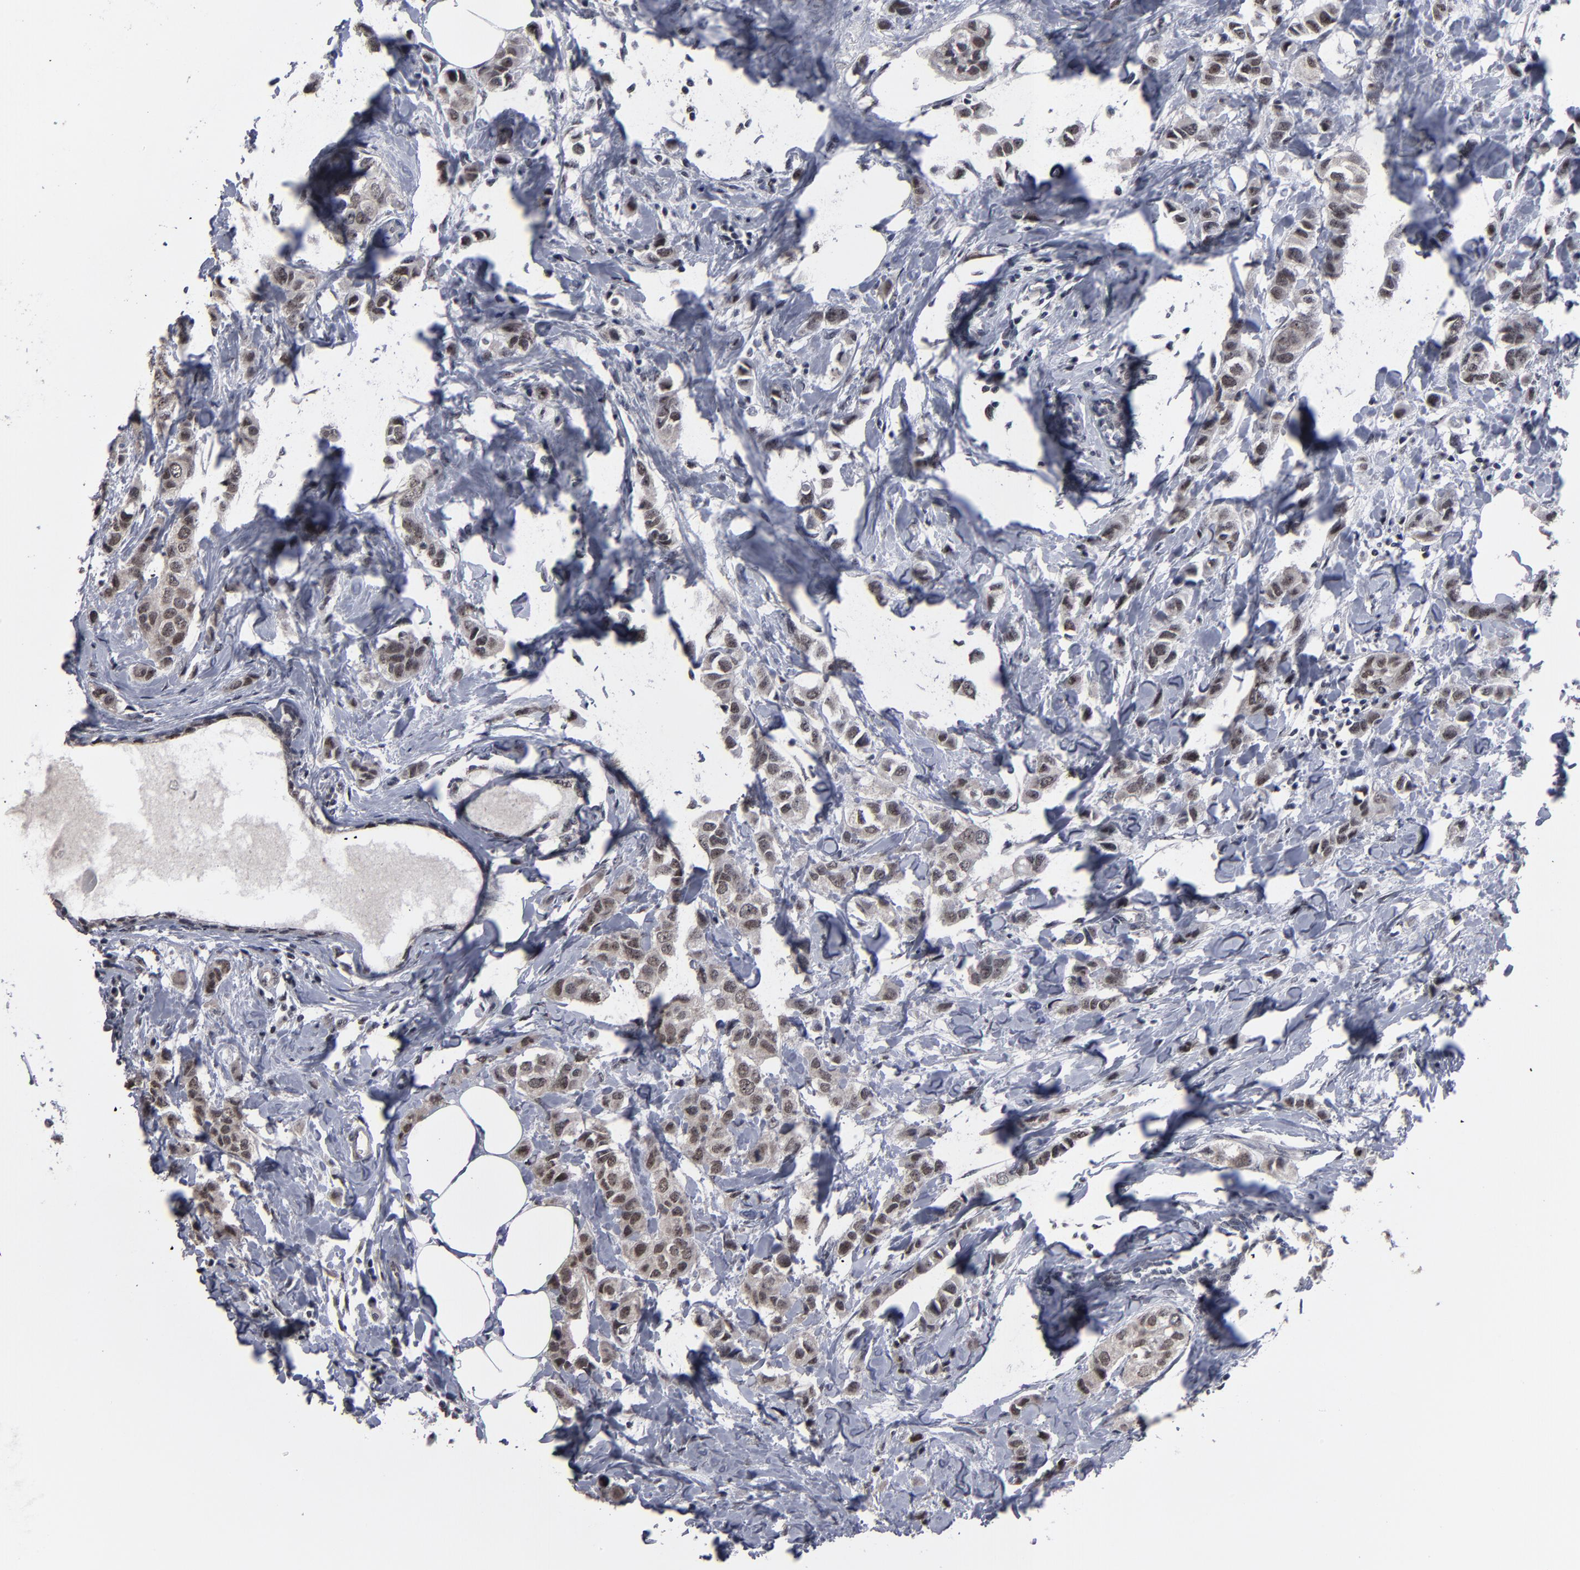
{"staining": {"intensity": "moderate", "quantity": "25%-75%", "location": "nuclear"}, "tissue": "breast cancer", "cell_type": "Tumor cells", "image_type": "cancer", "snomed": [{"axis": "morphology", "description": "Normal tissue, NOS"}, {"axis": "morphology", "description": "Duct carcinoma"}, {"axis": "topography", "description": "Breast"}], "caption": "Immunohistochemistry (IHC) histopathology image of neoplastic tissue: human breast infiltrating ductal carcinoma stained using IHC exhibits medium levels of moderate protein expression localized specifically in the nuclear of tumor cells, appearing as a nuclear brown color.", "gene": "SSRP1", "patient": {"sex": "female", "age": 50}}